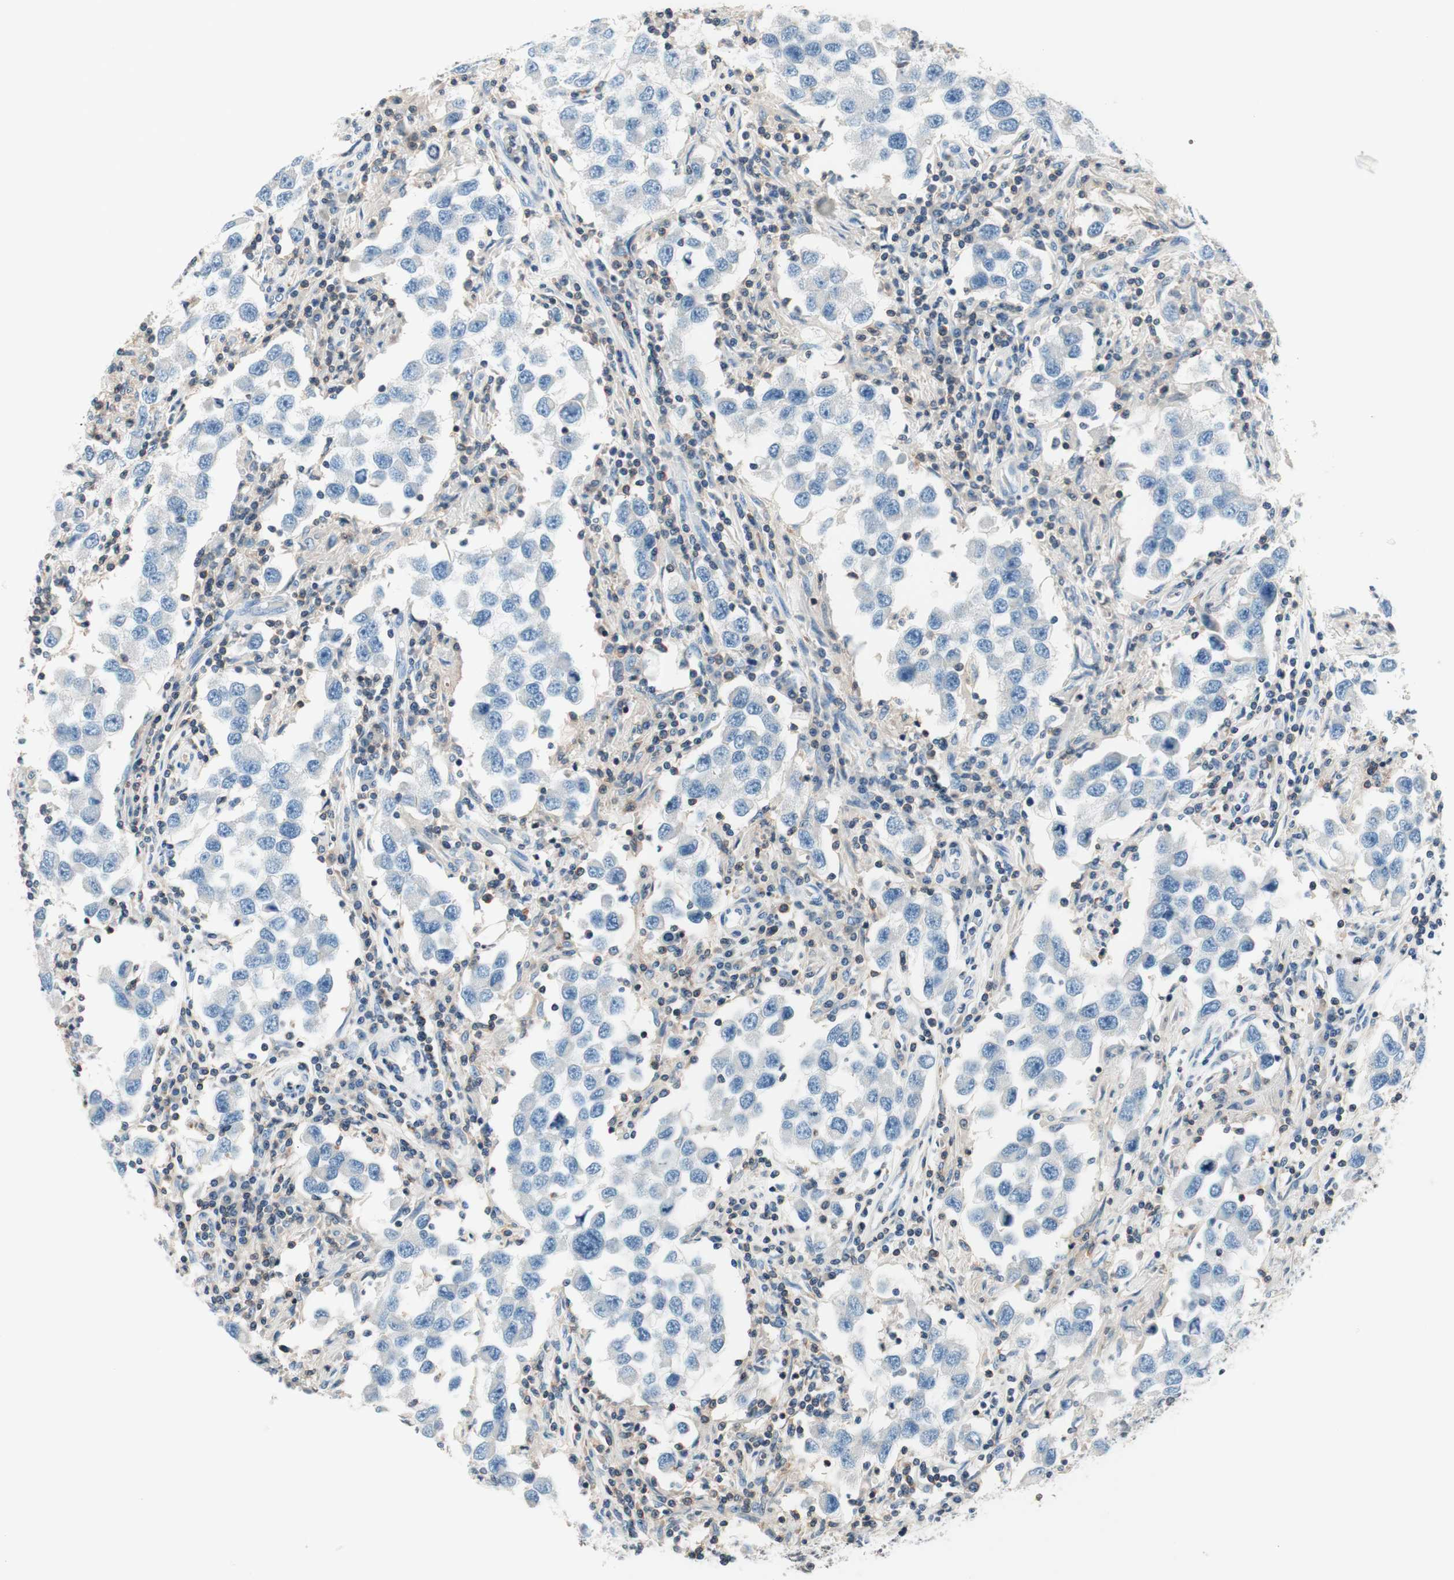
{"staining": {"intensity": "negative", "quantity": "none", "location": "none"}, "tissue": "testis cancer", "cell_type": "Tumor cells", "image_type": "cancer", "snomed": [{"axis": "morphology", "description": "Carcinoma, Embryonal, NOS"}, {"axis": "topography", "description": "Testis"}], "caption": "The IHC micrograph has no significant staining in tumor cells of embryonal carcinoma (testis) tissue.", "gene": "WIPF1", "patient": {"sex": "male", "age": 21}}